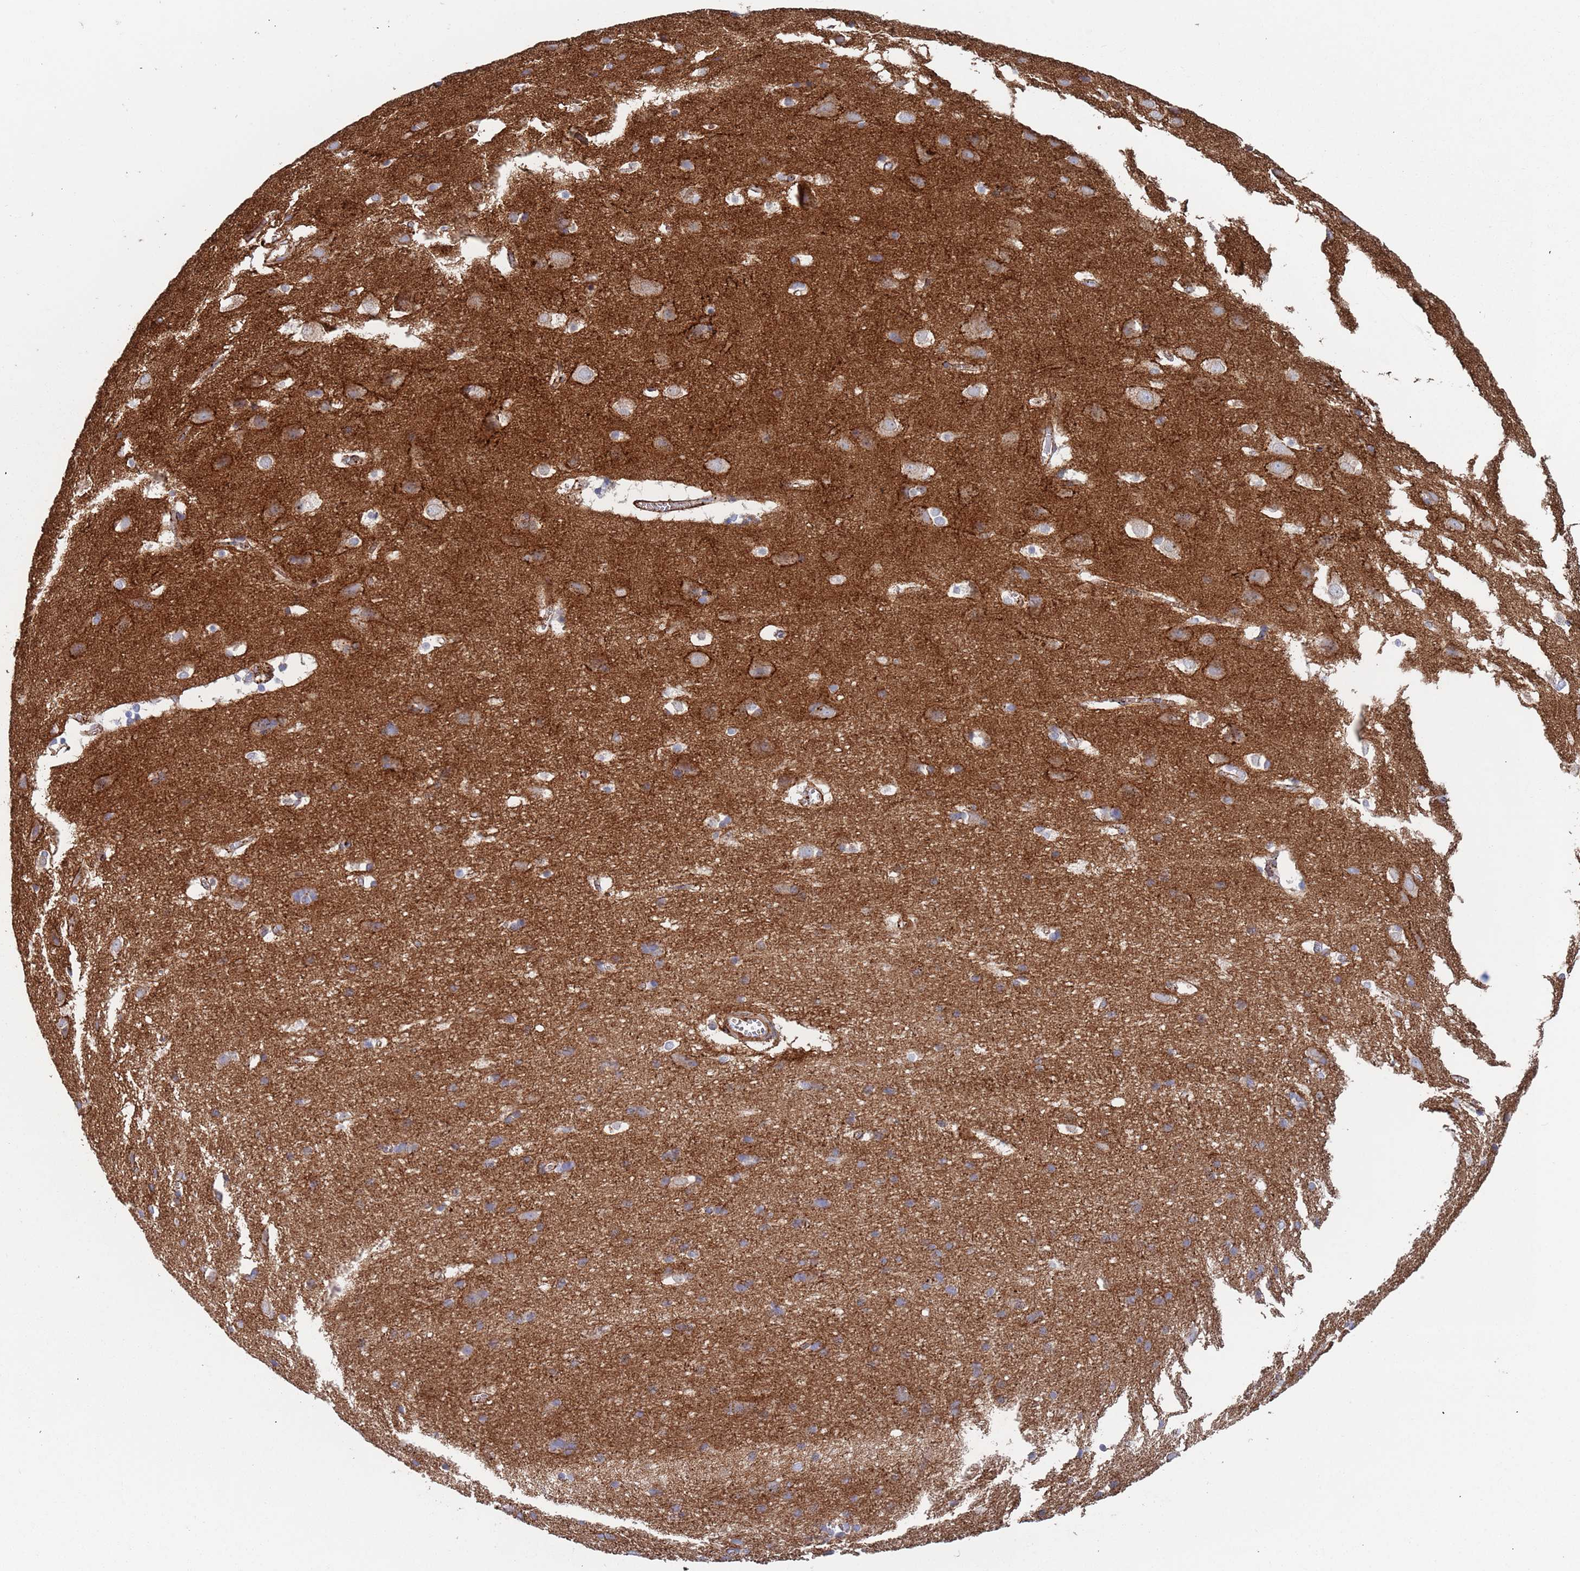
{"staining": {"intensity": "moderate", "quantity": ">75%", "location": "cytoplasmic/membranous"}, "tissue": "cerebral cortex", "cell_type": "Endothelial cells", "image_type": "normal", "snomed": [{"axis": "morphology", "description": "Normal tissue, NOS"}, {"axis": "topography", "description": "Cerebral cortex"}], "caption": "Immunohistochemical staining of benign human cerebral cortex shows moderate cytoplasmic/membranous protein positivity in about >75% of endothelial cells. (Brightfield microscopy of DAB IHC at high magnification).", "gene": "RNF144A", "patient": {"sex": "male", "age": 54}}